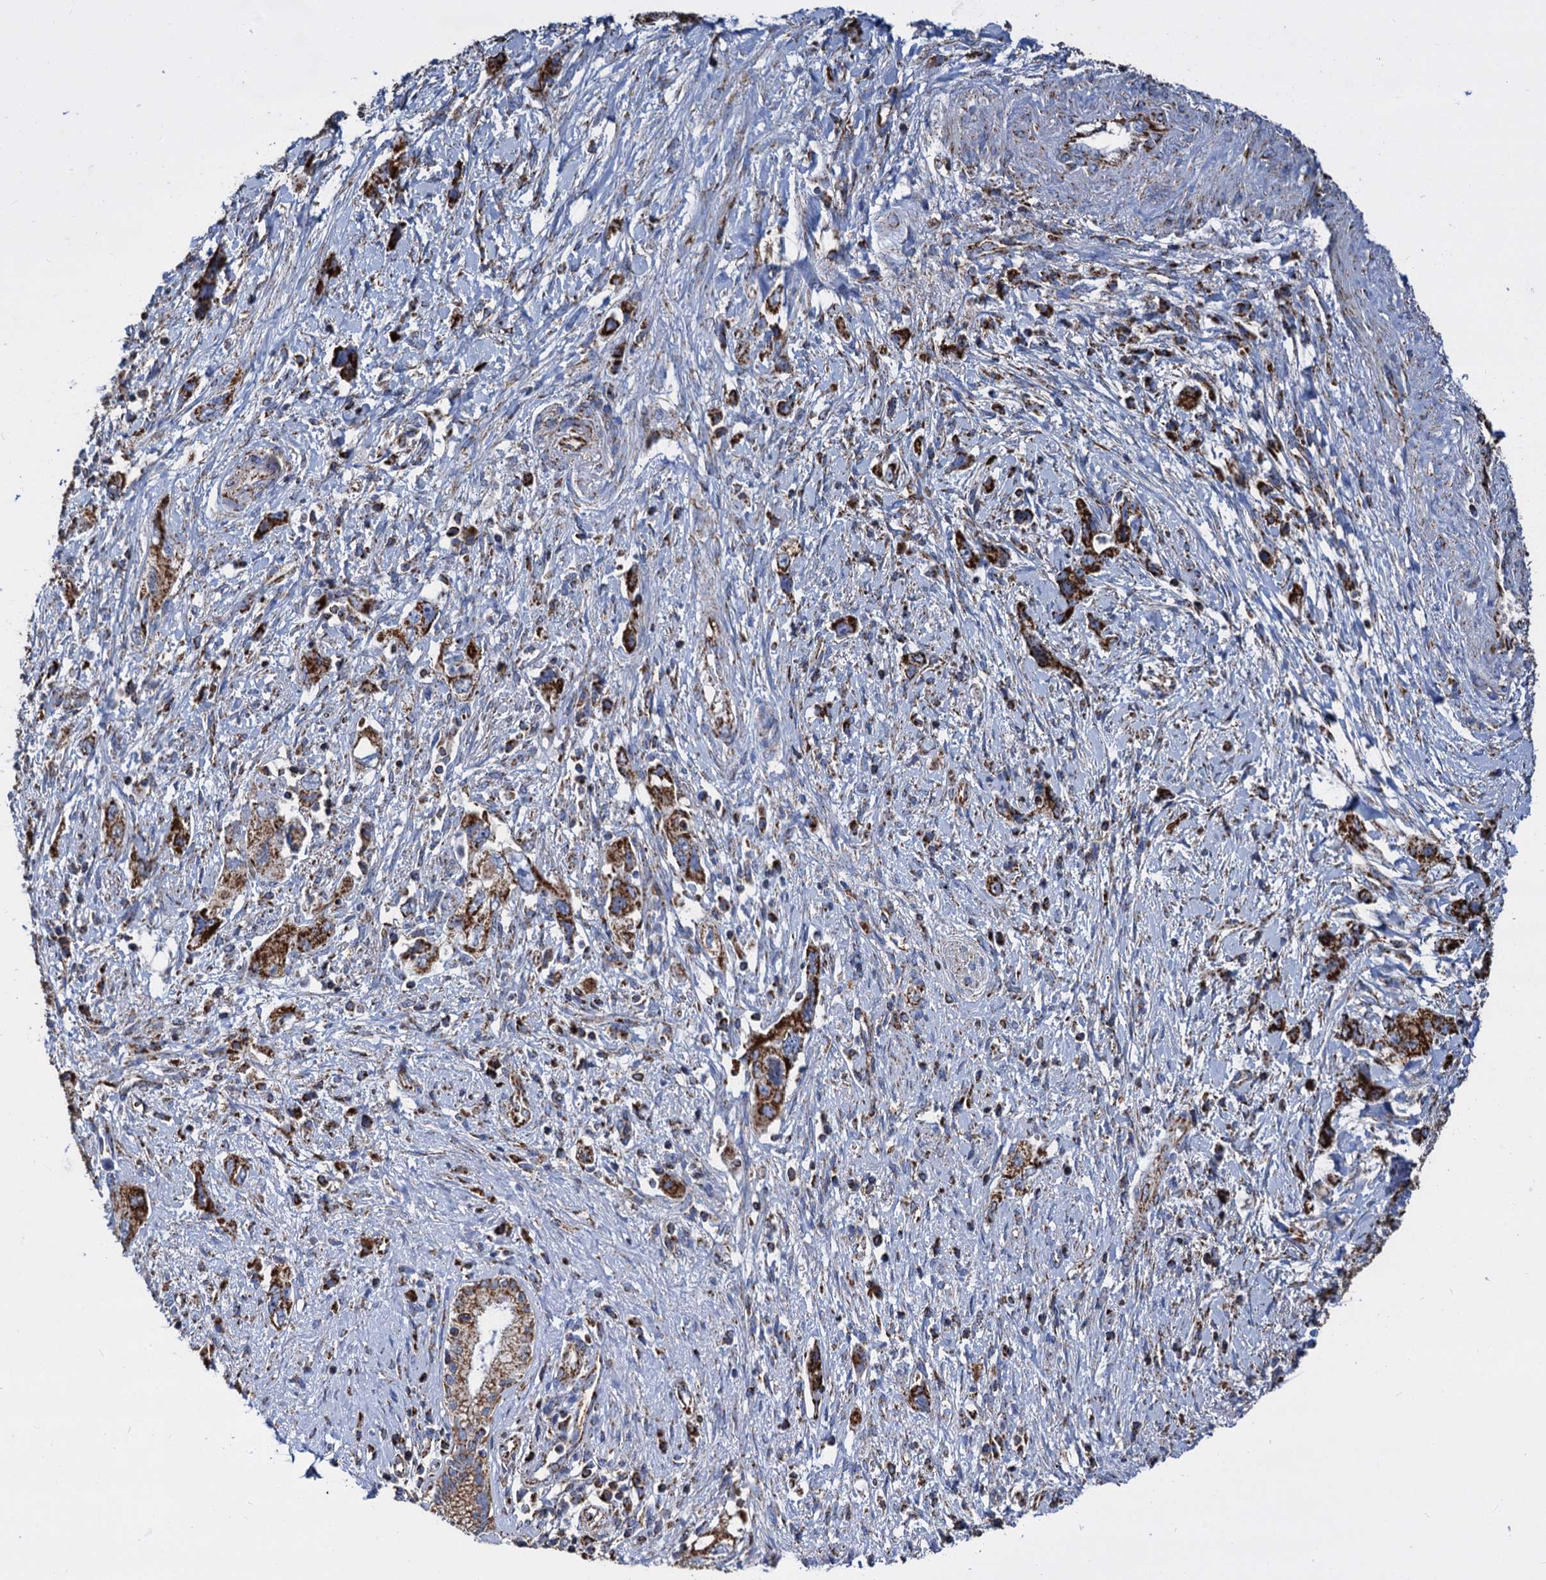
{"staining": {"intensity": "strong", "quantity": ">75%", "location": "cytoplasmic/membranous"}, "tissue": "pancreatic cancer", "cell_type": "Tumor cells", "image_type": "cancer", "snomed": [{"axis": "morphology", "description": "Adenocarcinoma, NOS"}, {"axis": "topography", "description": "Pancreas"}], "caption": "A high-resolution histopathology image shows IHC staining of pancreatic cancer, which demonstrates strong cytoplasmic/membranous positivity in approximately >75% of tumor cells.", "gene": "TIMM10", "patient": {"sex": "female", "age": 73}}